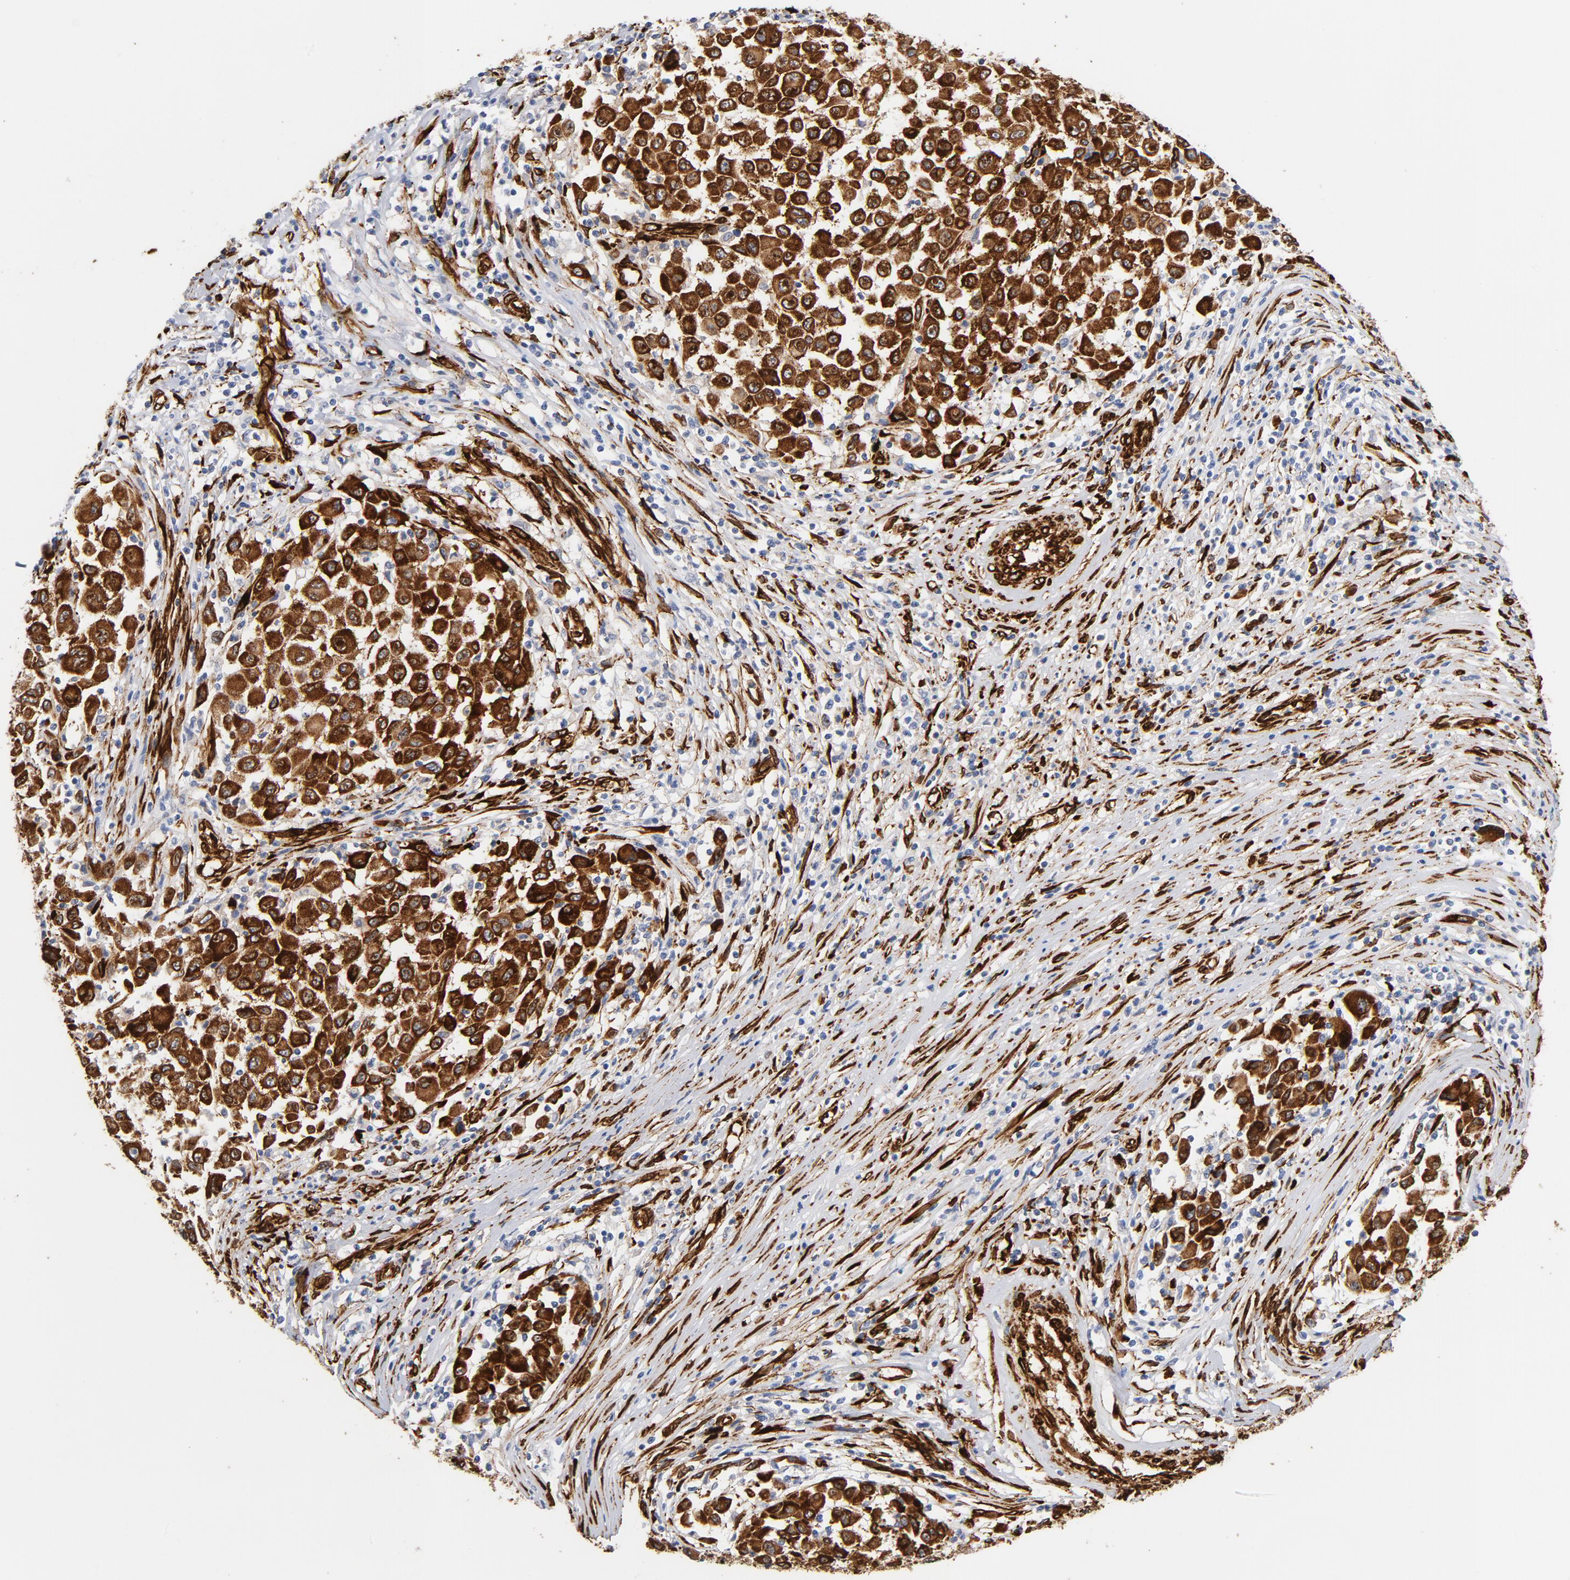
{"staining": {"intensity": "strong", "quantity": ">75%", "location": "cytoplasmic/membranous"}, "tissue": "melanoma", "cell_type": "Tumor cells", "image_type": "cancer", "snomed": [{"axis": "morphology", "description": "Malignant melanoma, Metastatic site"}, {"axis": "topography", "description": "Lymph node"}], "caption": "Immunohistochemistry (IHC) (DAB) staining of malignant melanoma (metastatic site) shows strong cytoplasmic/membranous protein staining in approximately >75% of tumor cells.", "gene": "SERPINH1", "patient": {"sex": "male", "age": 61}}